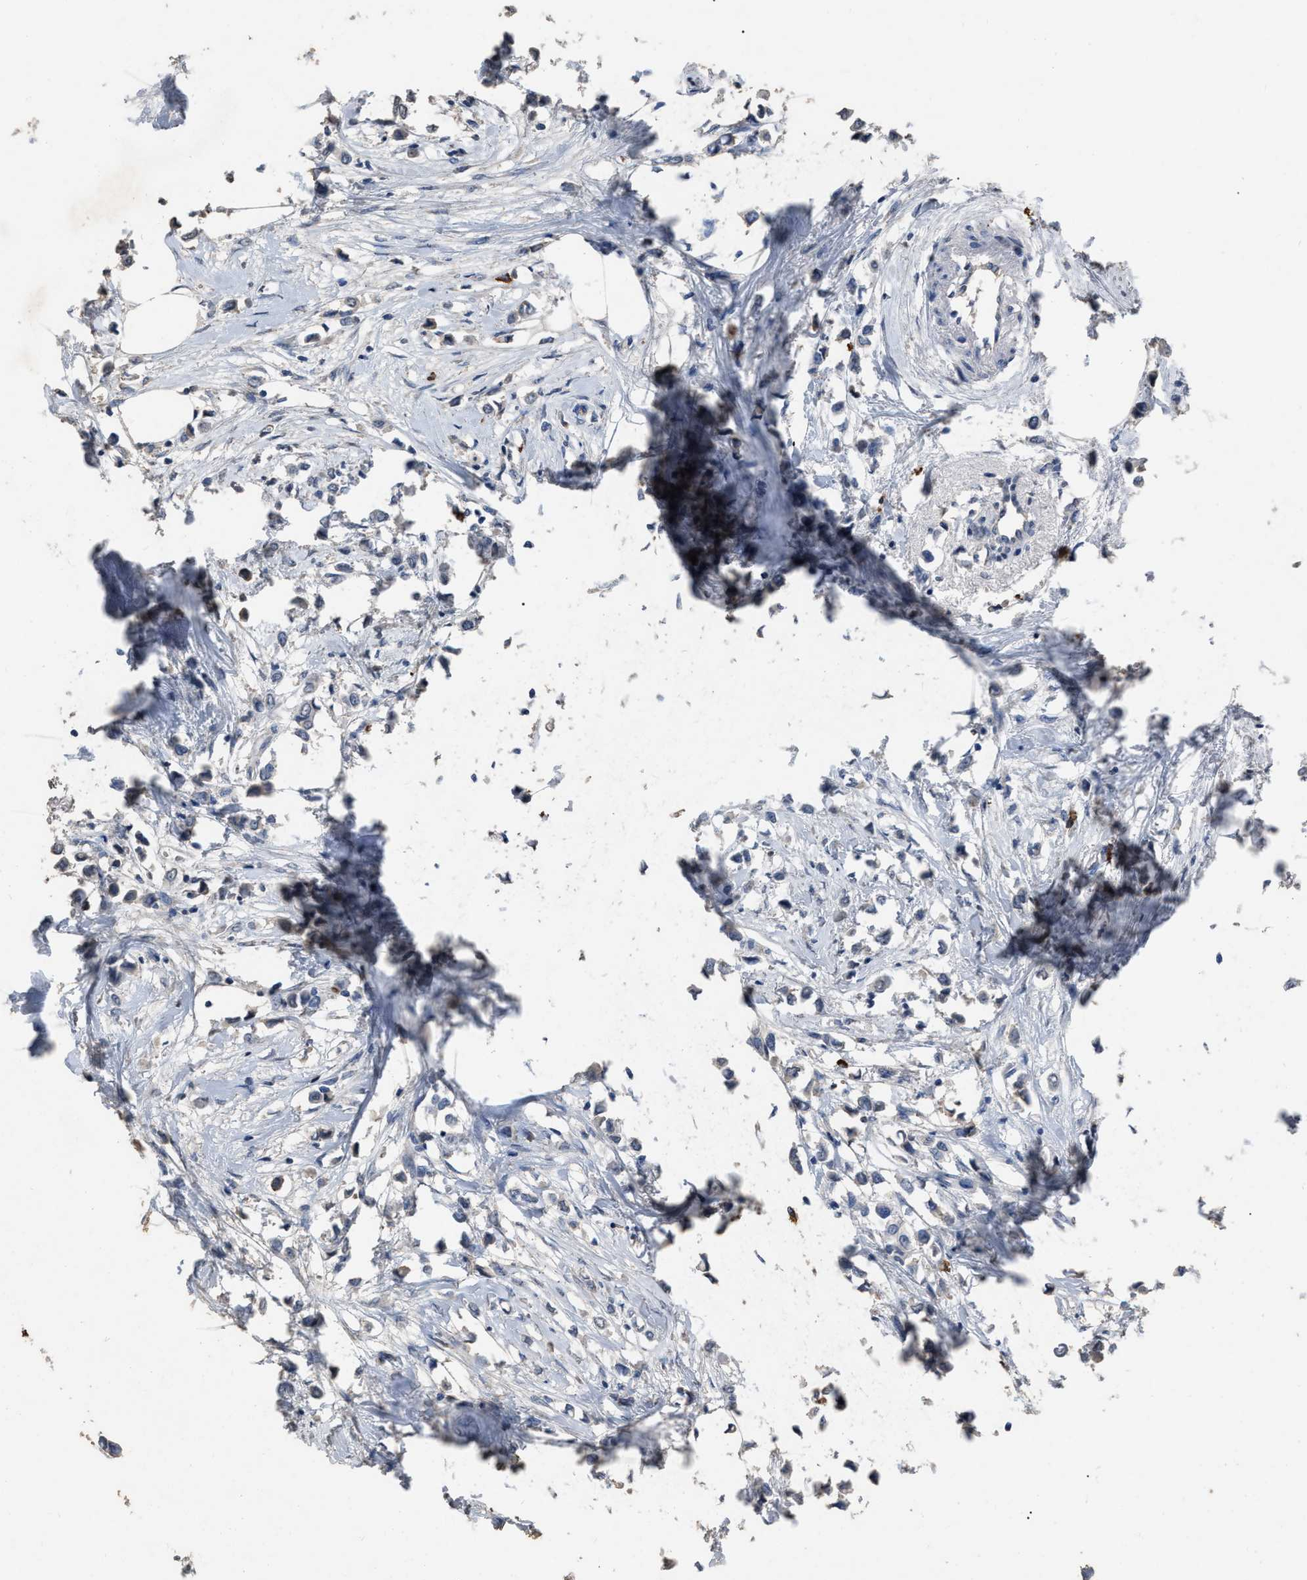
{"staining": {"intensity": "negative", "quantity": "none", "location": "none"}, "tissue": "breast cancer", "cell_type": "Tumor cells", "image_type": "cancer", "snomed": [{"axis": "morphology", "description": "Lobular carcinoma"}, {"axis": "topography", "description": "Breast"}], "caption": "A micrograph of lobular carcinoma (breast) stained for a protein demonstrates no brown staining in tumor cells.", "gene": "HABP2", "patient": {"sex": "female", "age": 51}}